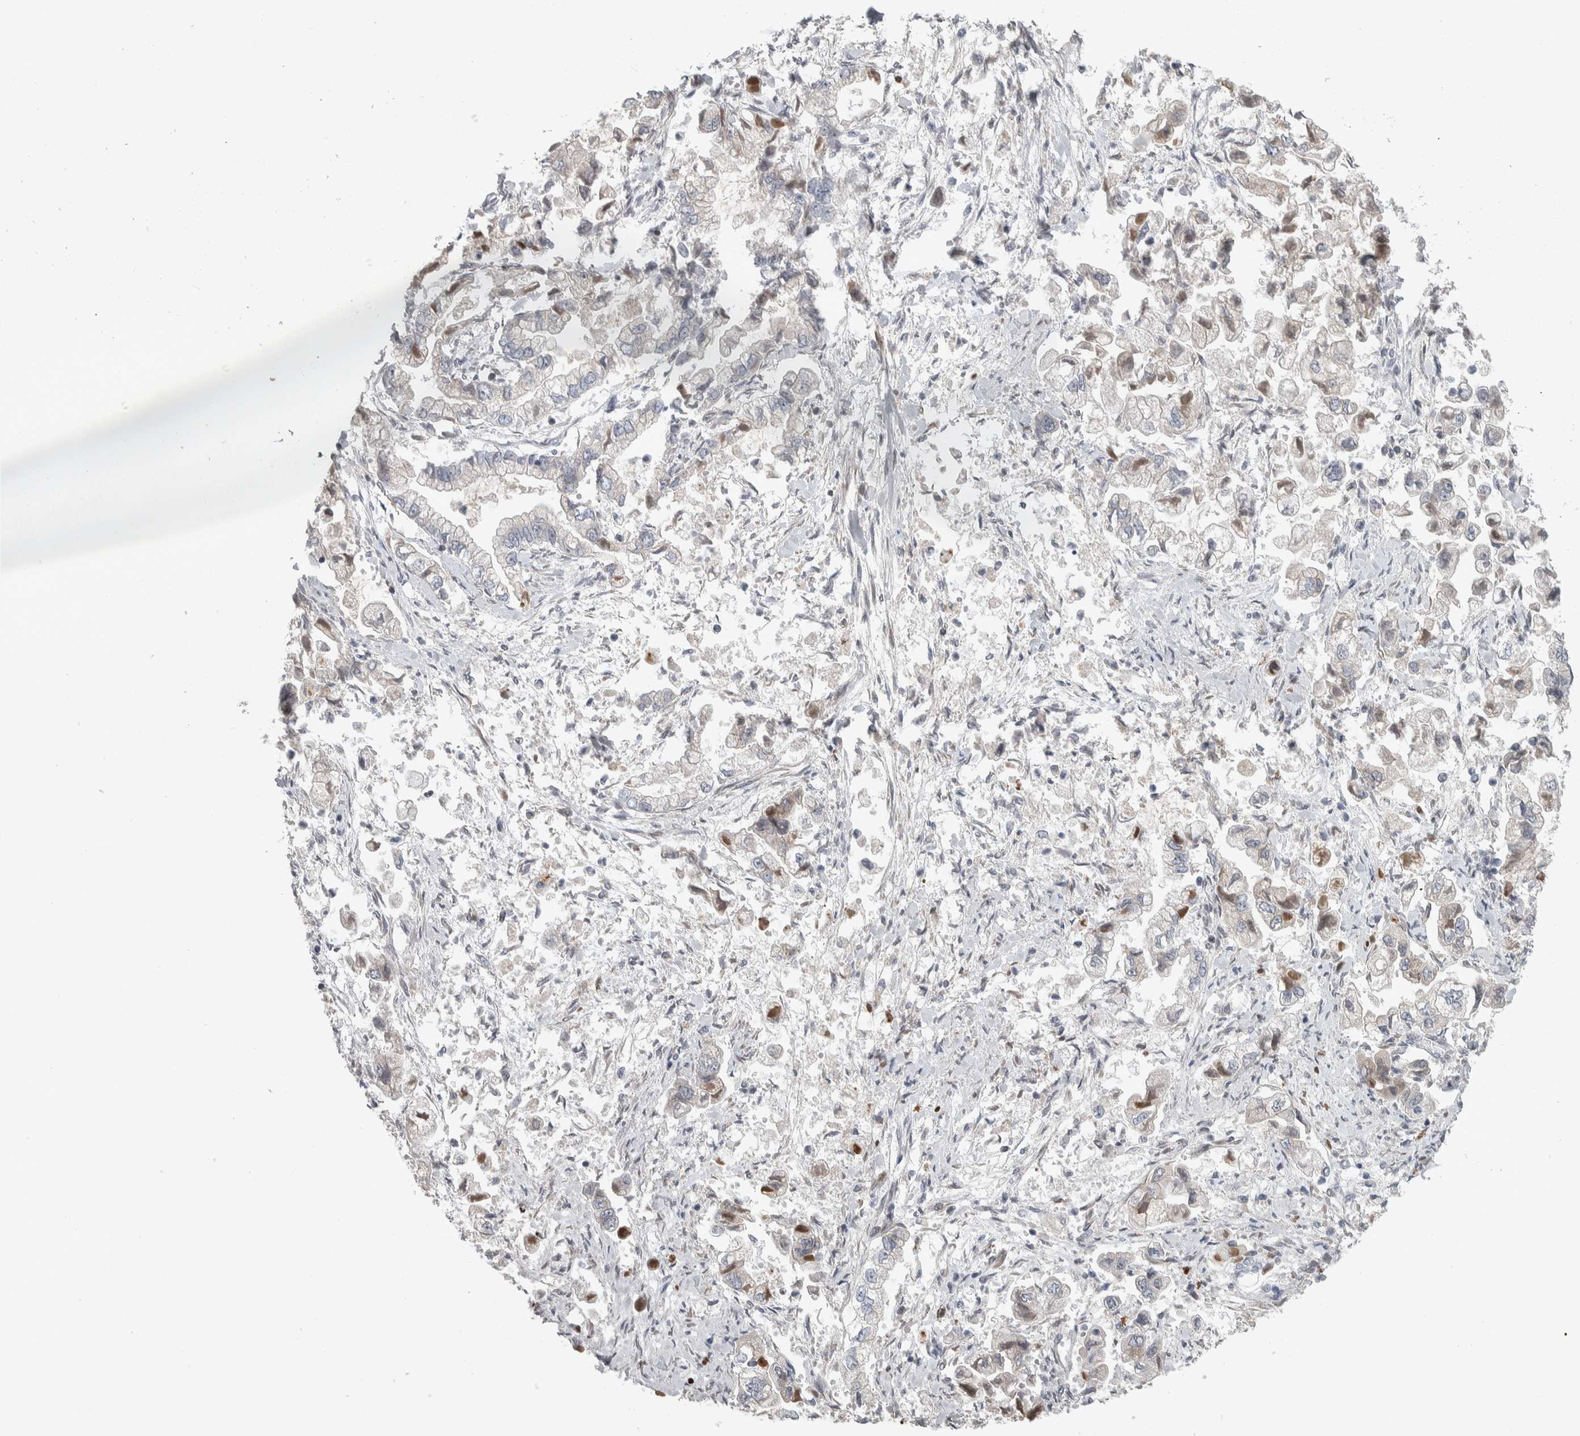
{"staining": {"intensity": "weak", "quantity": "<25%", "location": "cytoplasmic/membranous"}, "tissue": "stomach cancer", "cell_type": "Tumor cells", "image_type": "cancer", "snomed": [{"axis": "morphology", "description": "Normal tissue, NOS"}, {"axis": "morphology", "description": "Adenocarcinoma, NOS"}, {"axis": "topography", "description": "Stomach"}], "caption": "High power microscopy histopathology image of an IHC micrograph of stomach cancer, revealing no significant positivity in tumor cells. The staining is performed using DAB (3,3'-diaminobenzidine) brown chromogen with nuclei counter-stained in using hematoxylin.", "gene": "SIGMAR1", "patient": {"sex": "male", "age": 62}}